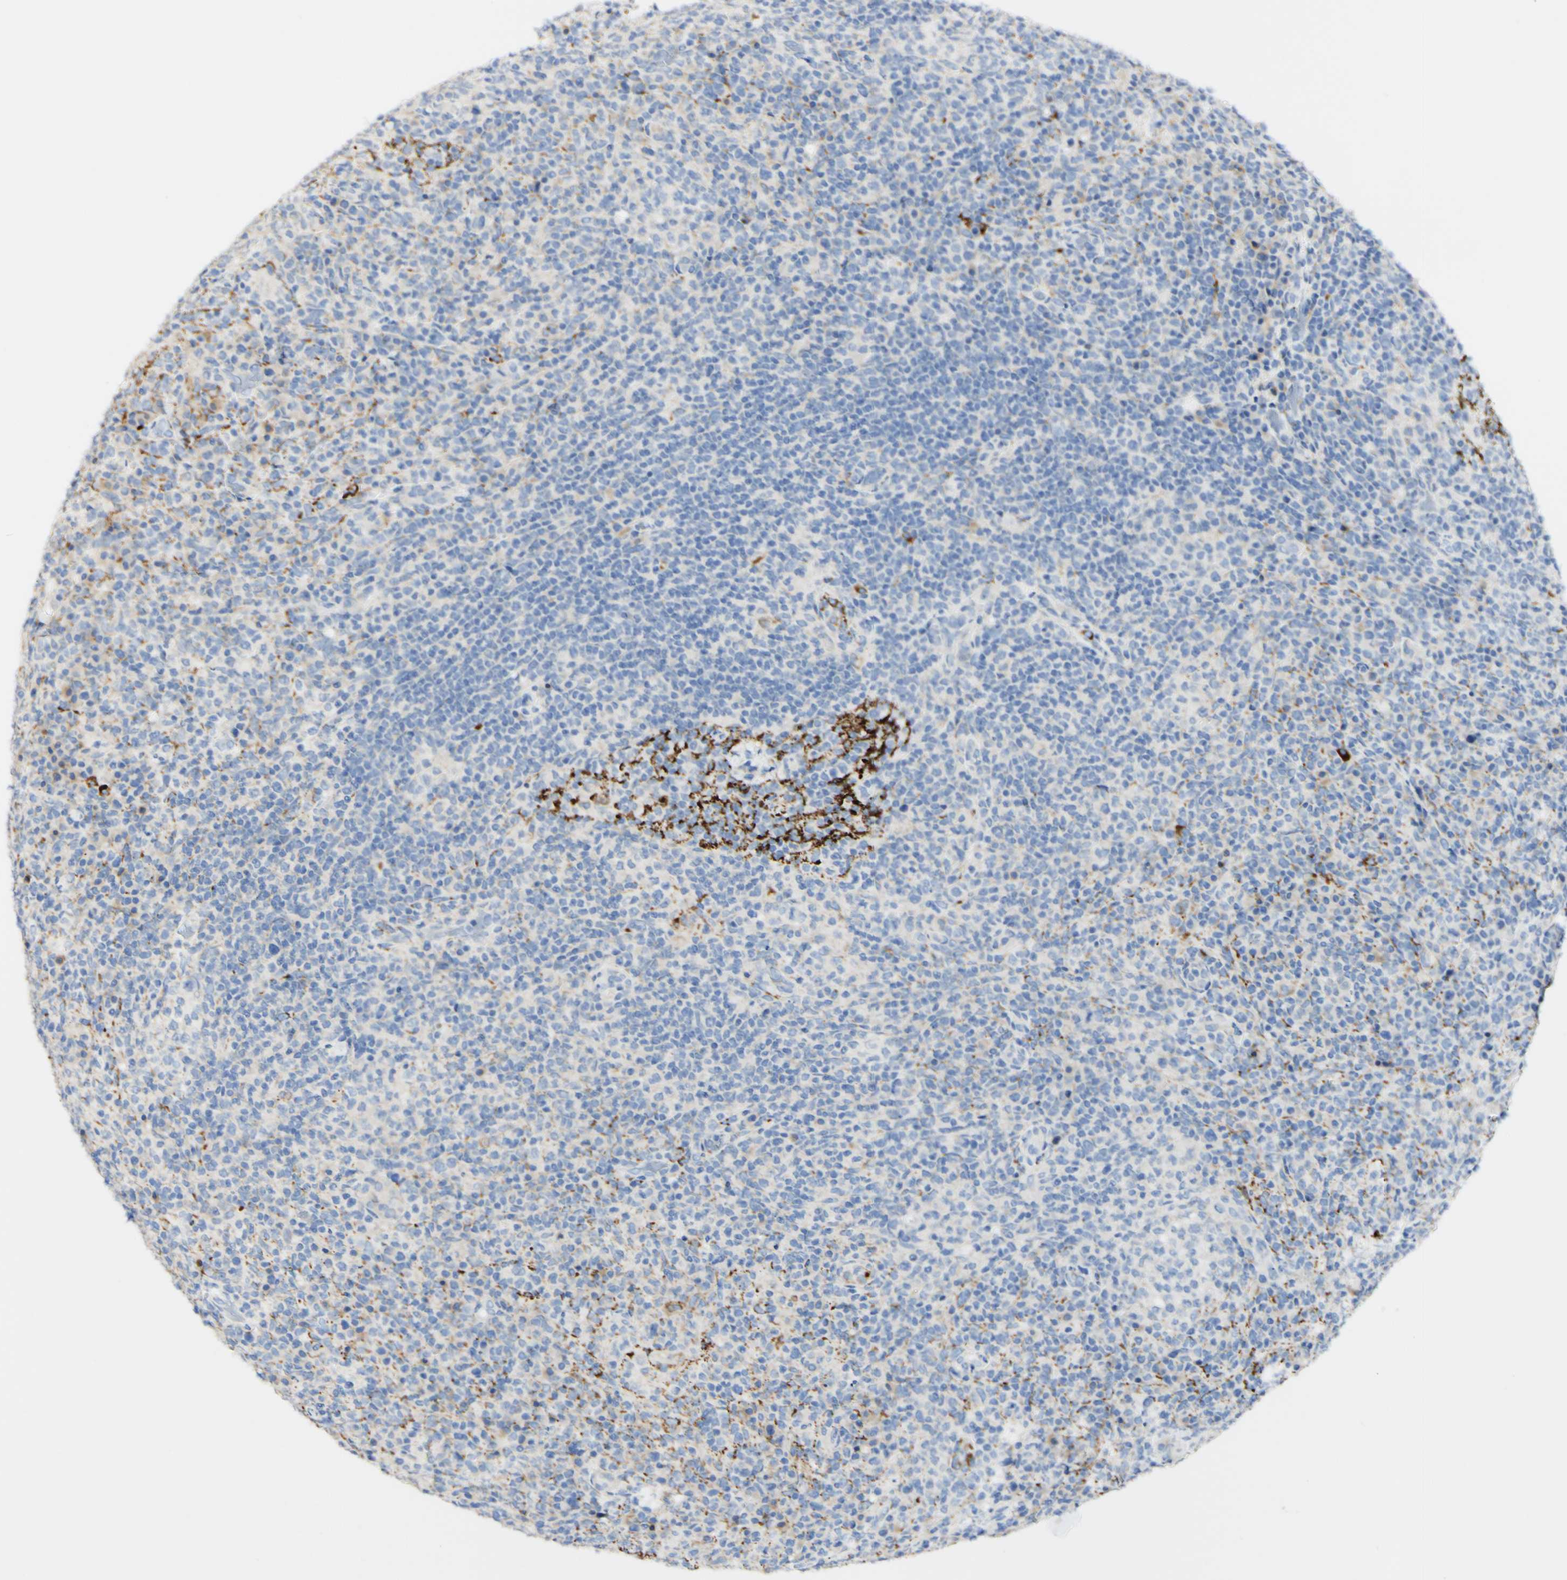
{"staining": {"intensity": "negative", "quantity": "none", "location": "none"}, "tissue": "lymphoma", "cell_type": "Tumor cells", "image_type": "cancer", "snomed": [{"axis": "morphology", "description": "Malignant lymphoma, non-Hodgkin's type, High grade"}, {"axis": "topography", "description": "Lymph node"}], "caption": "A high-resolution image shows immunohistochemistry (IHC) staining of lymphoma, which shows no significant expression in tumor cells. (DAB immunohistochemistry (IHC) visualized using brightfield microscopy, high magnification).", "gene": "FGF4", "patient": {"sex": "female", "age": 76}}